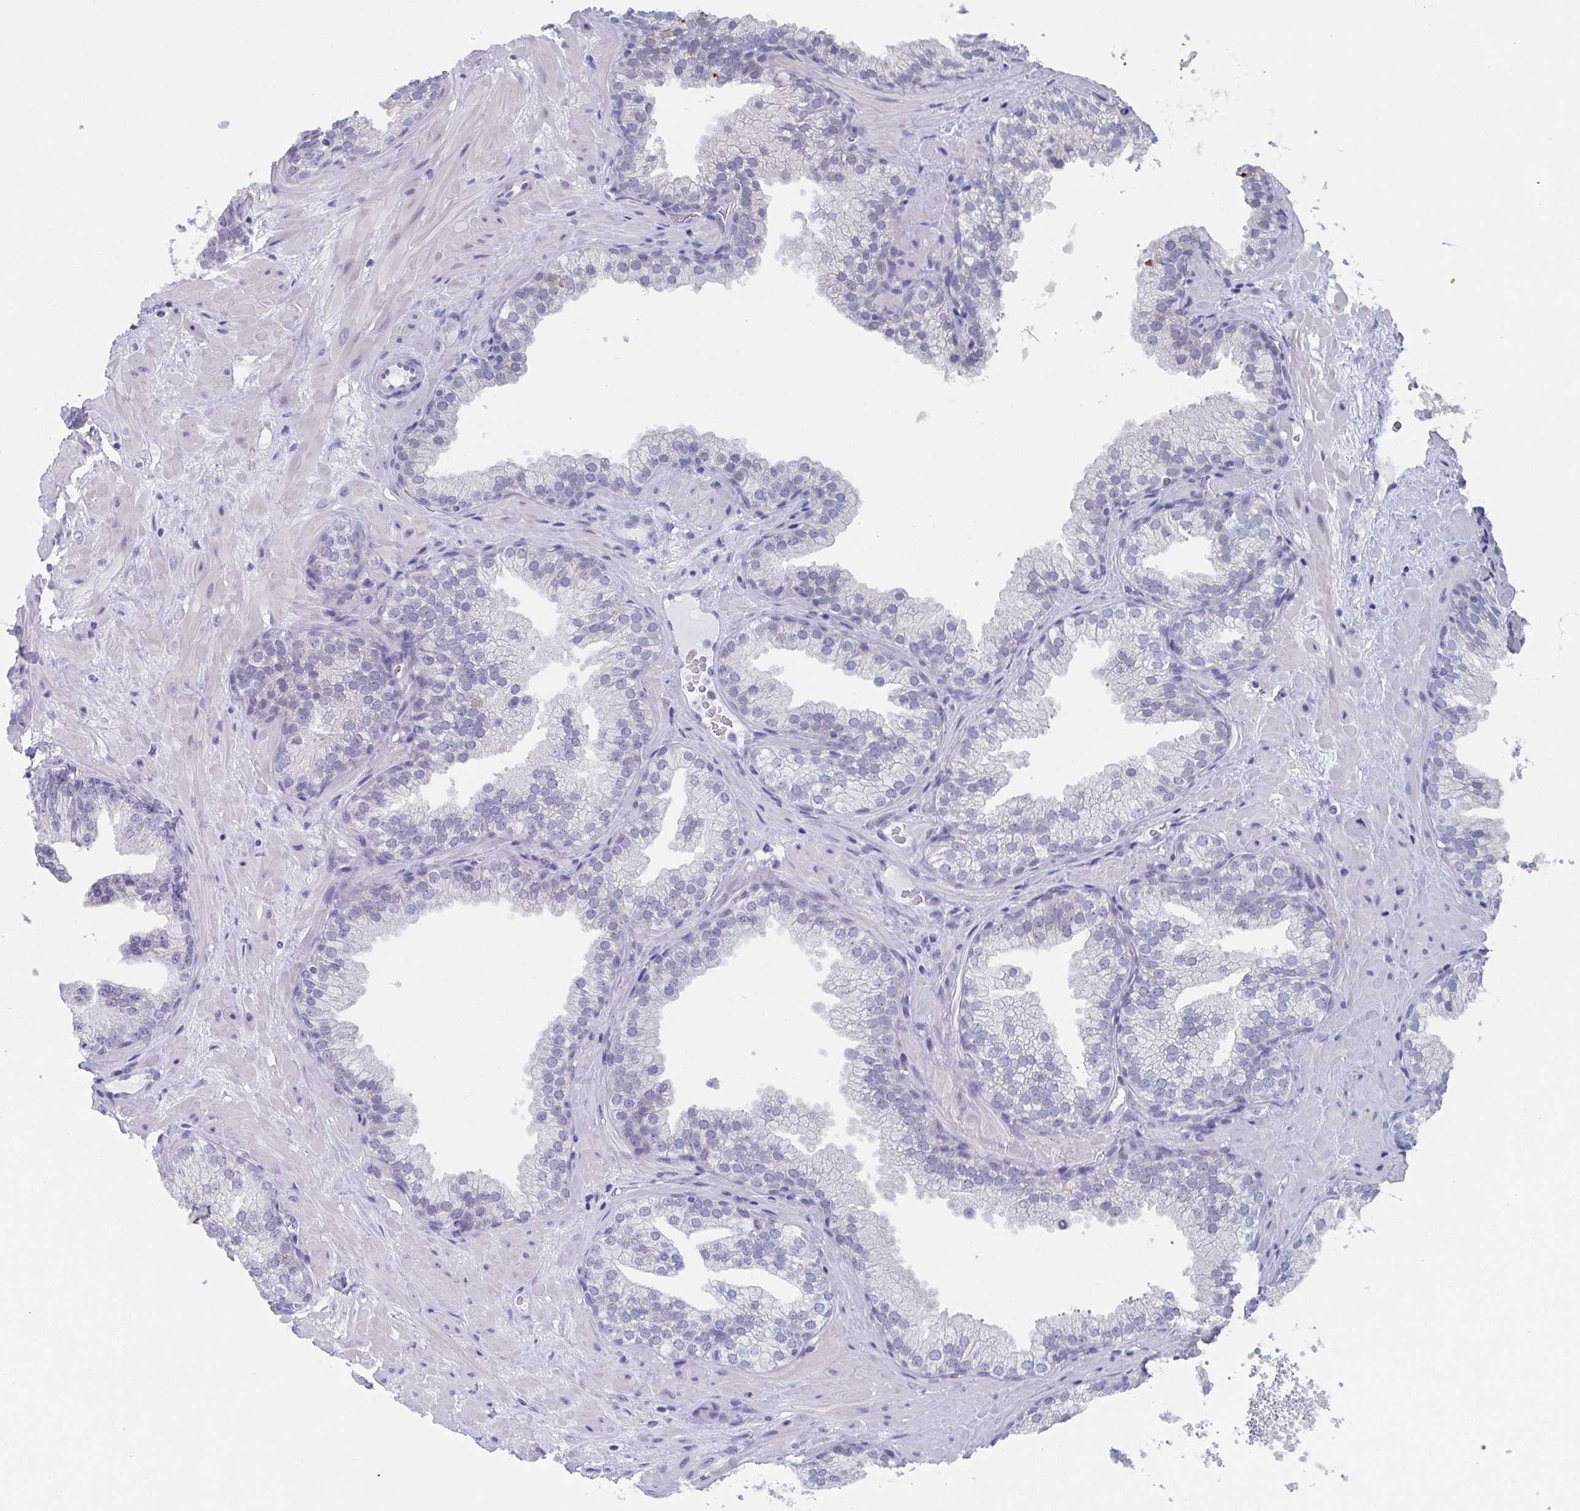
{"staining": {"intensity": "negative", "quantity": "none", "location": "none"}, "tissue": "prostate", "cell_type": "Glandular cells", "image_type": "normal", "snomed": [{"axis": "morphology", "description": "Normal tissue, NOS"}, {"axis": "topography", "description": "Prostate"}], "caption": "A photomicrograph of human prostate is negative for staining in glandular cells. The staining is performed using DAB brown chromogen with nuclei counter-stained in using hematoxylin.", "gene": "DYDC2", "patient": {"sex": "male", "age": 37}}